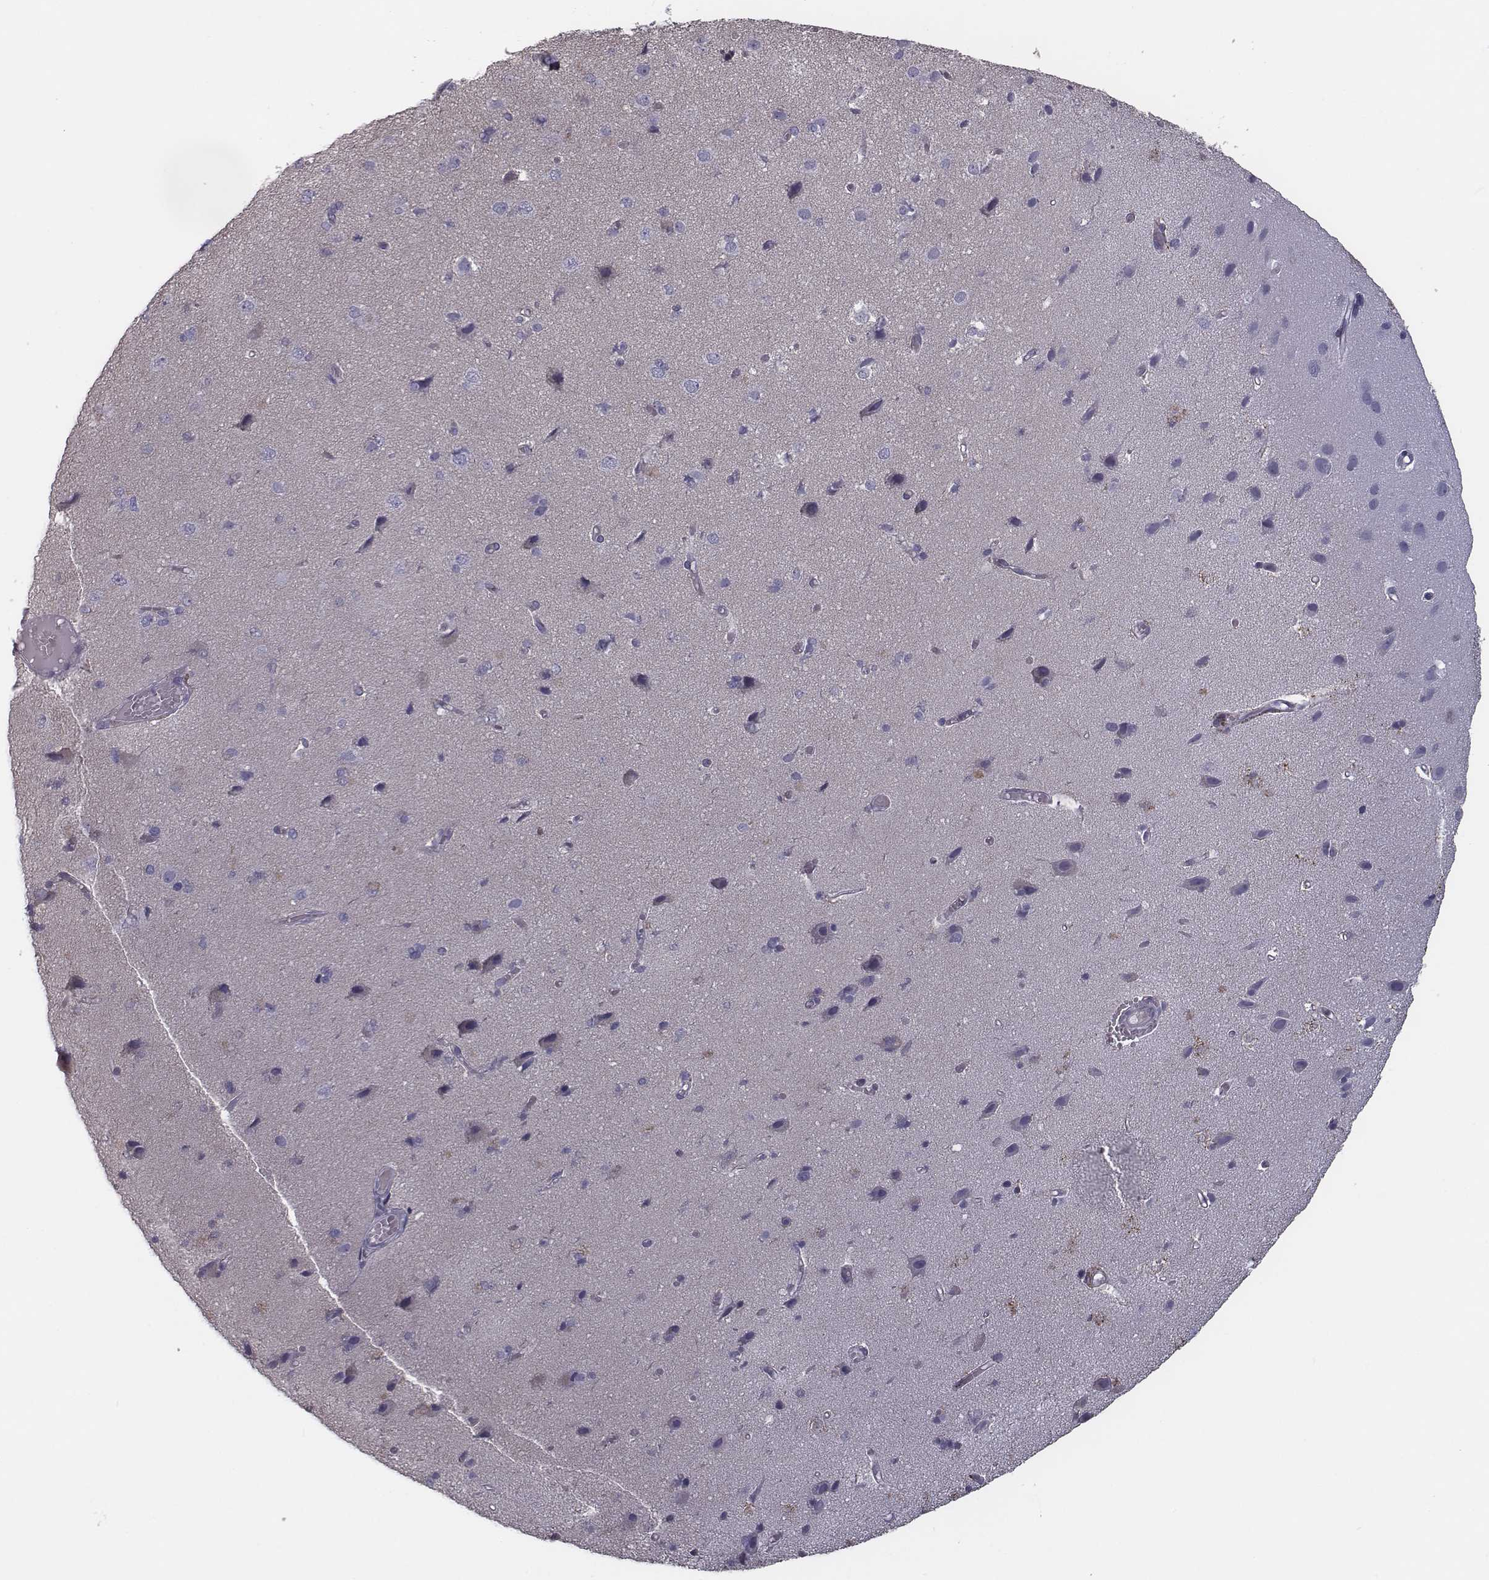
{"staining": {"intensity": "negative", "quantity": "none", "location": "none"}, "tissue": "cerebral cortex", "cell_type": "Endothelial cells", "image_type": "normal", "snomed": [{"axis": "morphology", "description": "Normal tissue, NOS"}, {"axis": "morphology", "description": "Glioma, malignant, High grade"}, {"axis": "topography", "description": "Cerebral cortex"}], "caption": "DAB immunohistochemical staining of unremarkable cerebral cortex shows no significant expression in endothelial cells. (Stains: DAB (3,3'-diaminobenzidine) IHC with hematoxylin counter stain, Microscopy: brightfield microscopy at high magnification).", "gene": "SEPTIN14", "patient": {"sex": "male", "age": 71}}